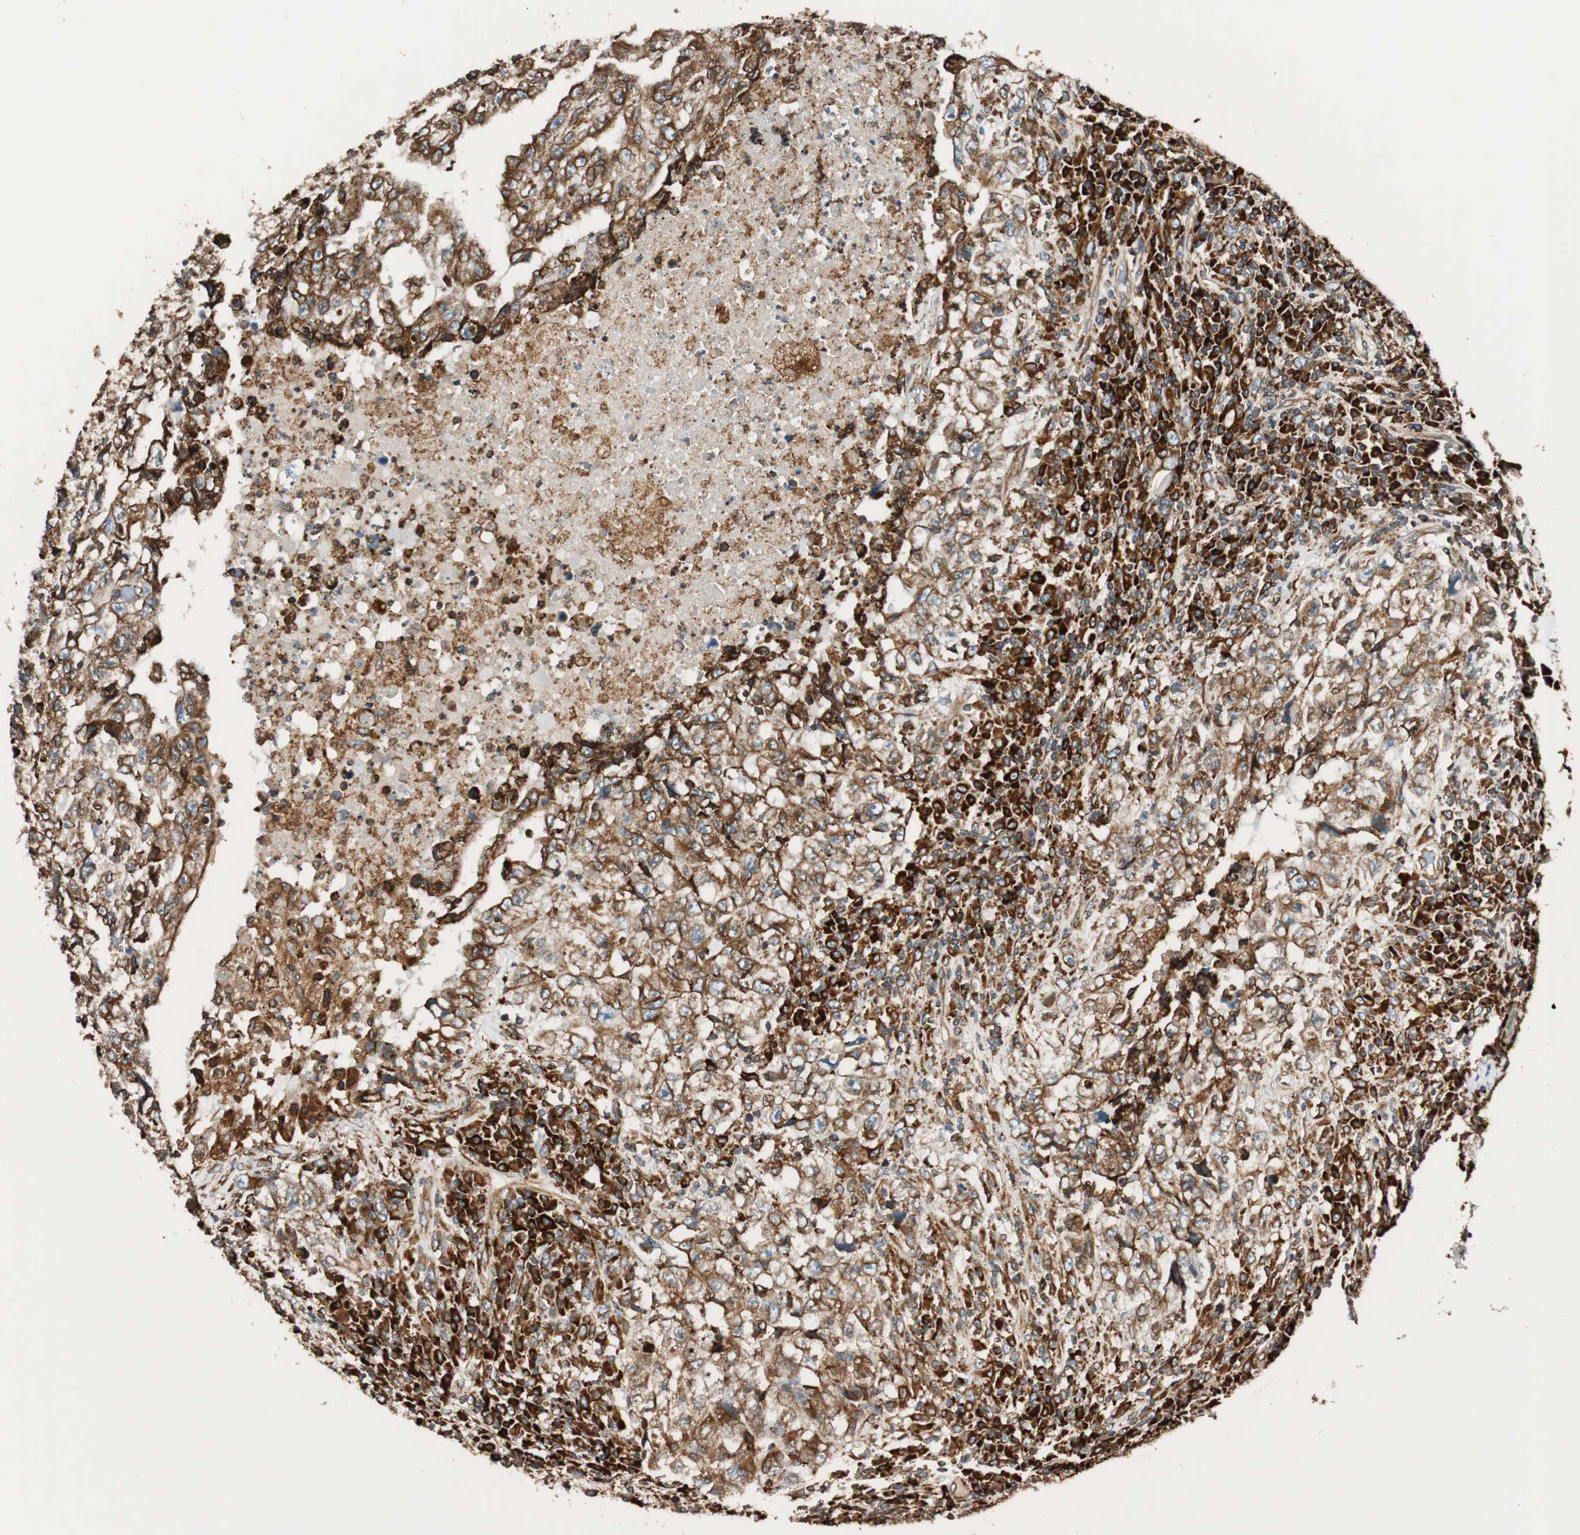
{"staining": {"intensity": "strong", "quantity": ">75%", "location": "cytoplasmic/membranous"}, "tissue": "testis cancer", "cell_type": "Tumor cells", "image_type": "cancer", "snomed": [{"axis": "morphology", "description": "Necrosis, NOS"}, {"axis": "morphology", "description": "Carcinoma, Embryonal, NOS"}, {"axis": "topography", "description": "Testis"}], "caption": "The immunohistochemical stain highlights strong cytoplasmic/membranous expression in tumor cells of testis embryonal carcinoma tissue.", "gene": "PRKCSH", "patient": {"sex": "male", "age": 19}}